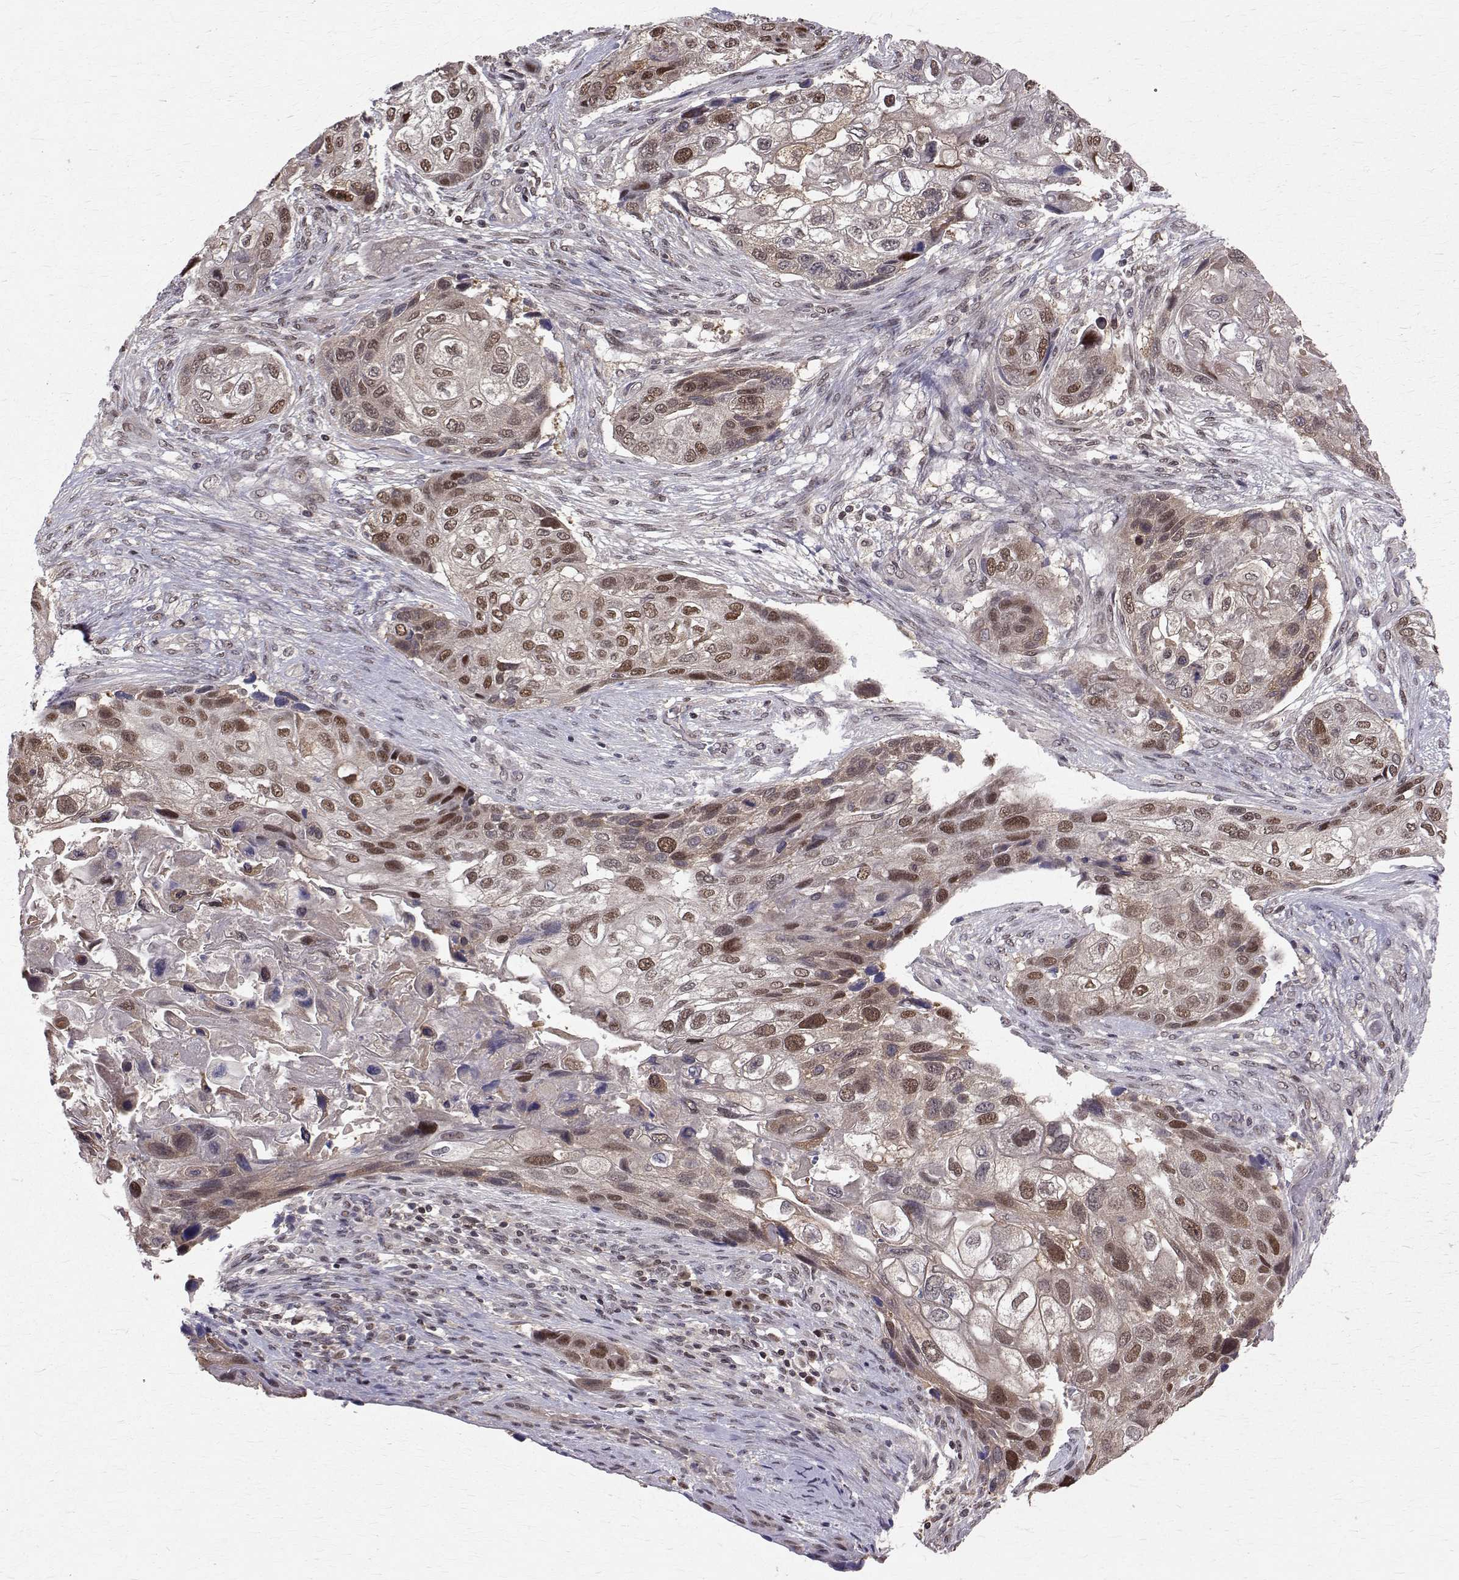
{"staining": {"intensity": "moderate", "quantity": "25%-75%", "location": "nuclear"}, "tissue": "lung cancer", "cell_type": "Tumor cells", "image_type": "cancer", "snomed": [{"axis": "morphology", "description": "Squamous cell carcinoma, NOS"}, {"axis": "topography", "description": "Lung"}], "caption": "DAB immunohistochemical staining of human lung cancer displays moderate nuclear protein staining in approximately 25%-75% of tumor cells.", "gene": "NIF3L1", "patient": {"sex": "male", "age": 69}}